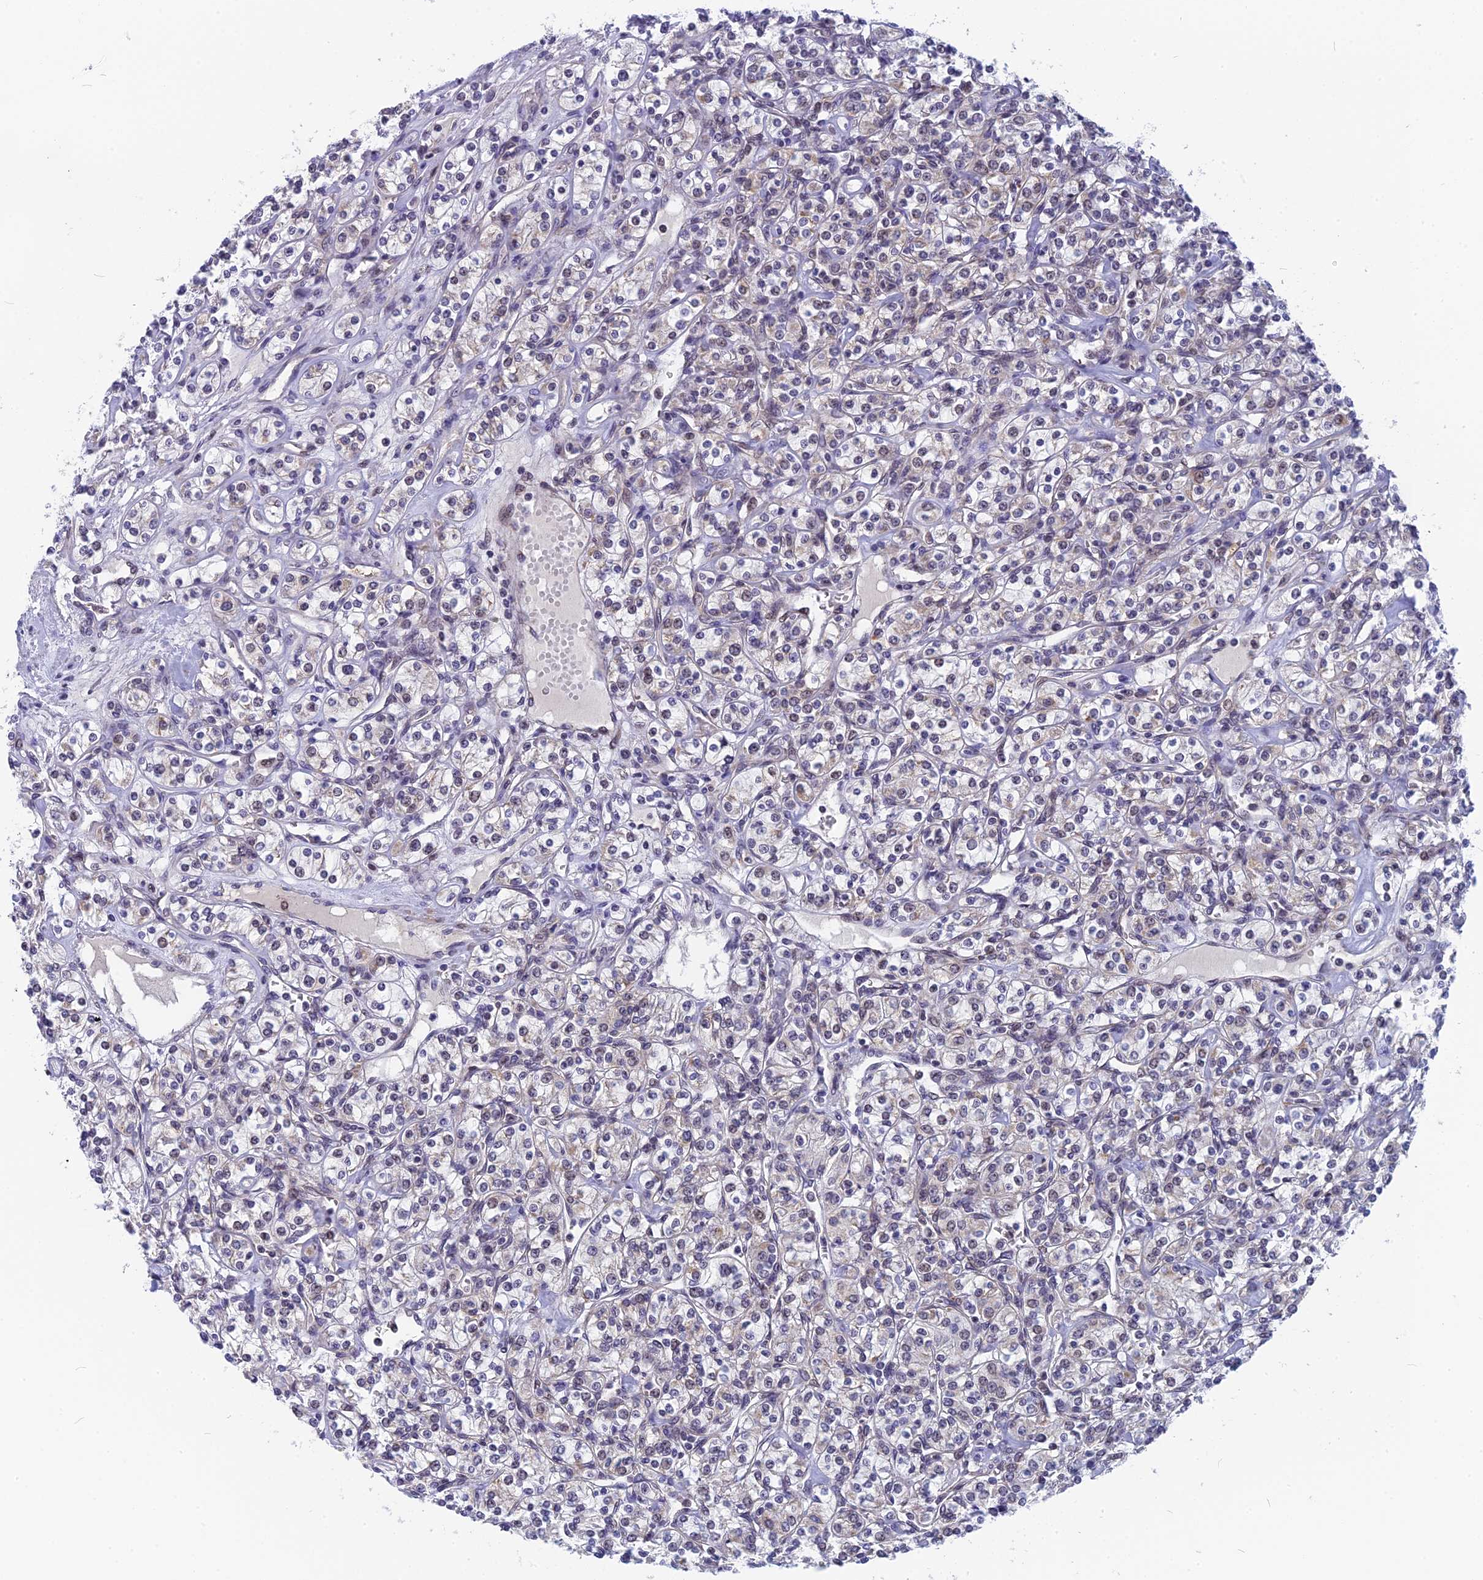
{"staining": {"intensity": "weak", "quantity": "<25%", "location": "cytoplasmic/membranous,nuclear"}, "tissue": "renal cancer", "cell_type": "Tumor cells", "image_type": "cancer", "snomed": [{"axis": "morphology", "description": "Adenocarcinoma, NOS"}, {"axis": "topography", "description": "Kidney"}], "caption": "Immunohistochemistry of human renal adenocarcinoma displays no positivity in tumor cells.", "gene": "CMC1", "patient": {"sex": "male", "age": 77}}